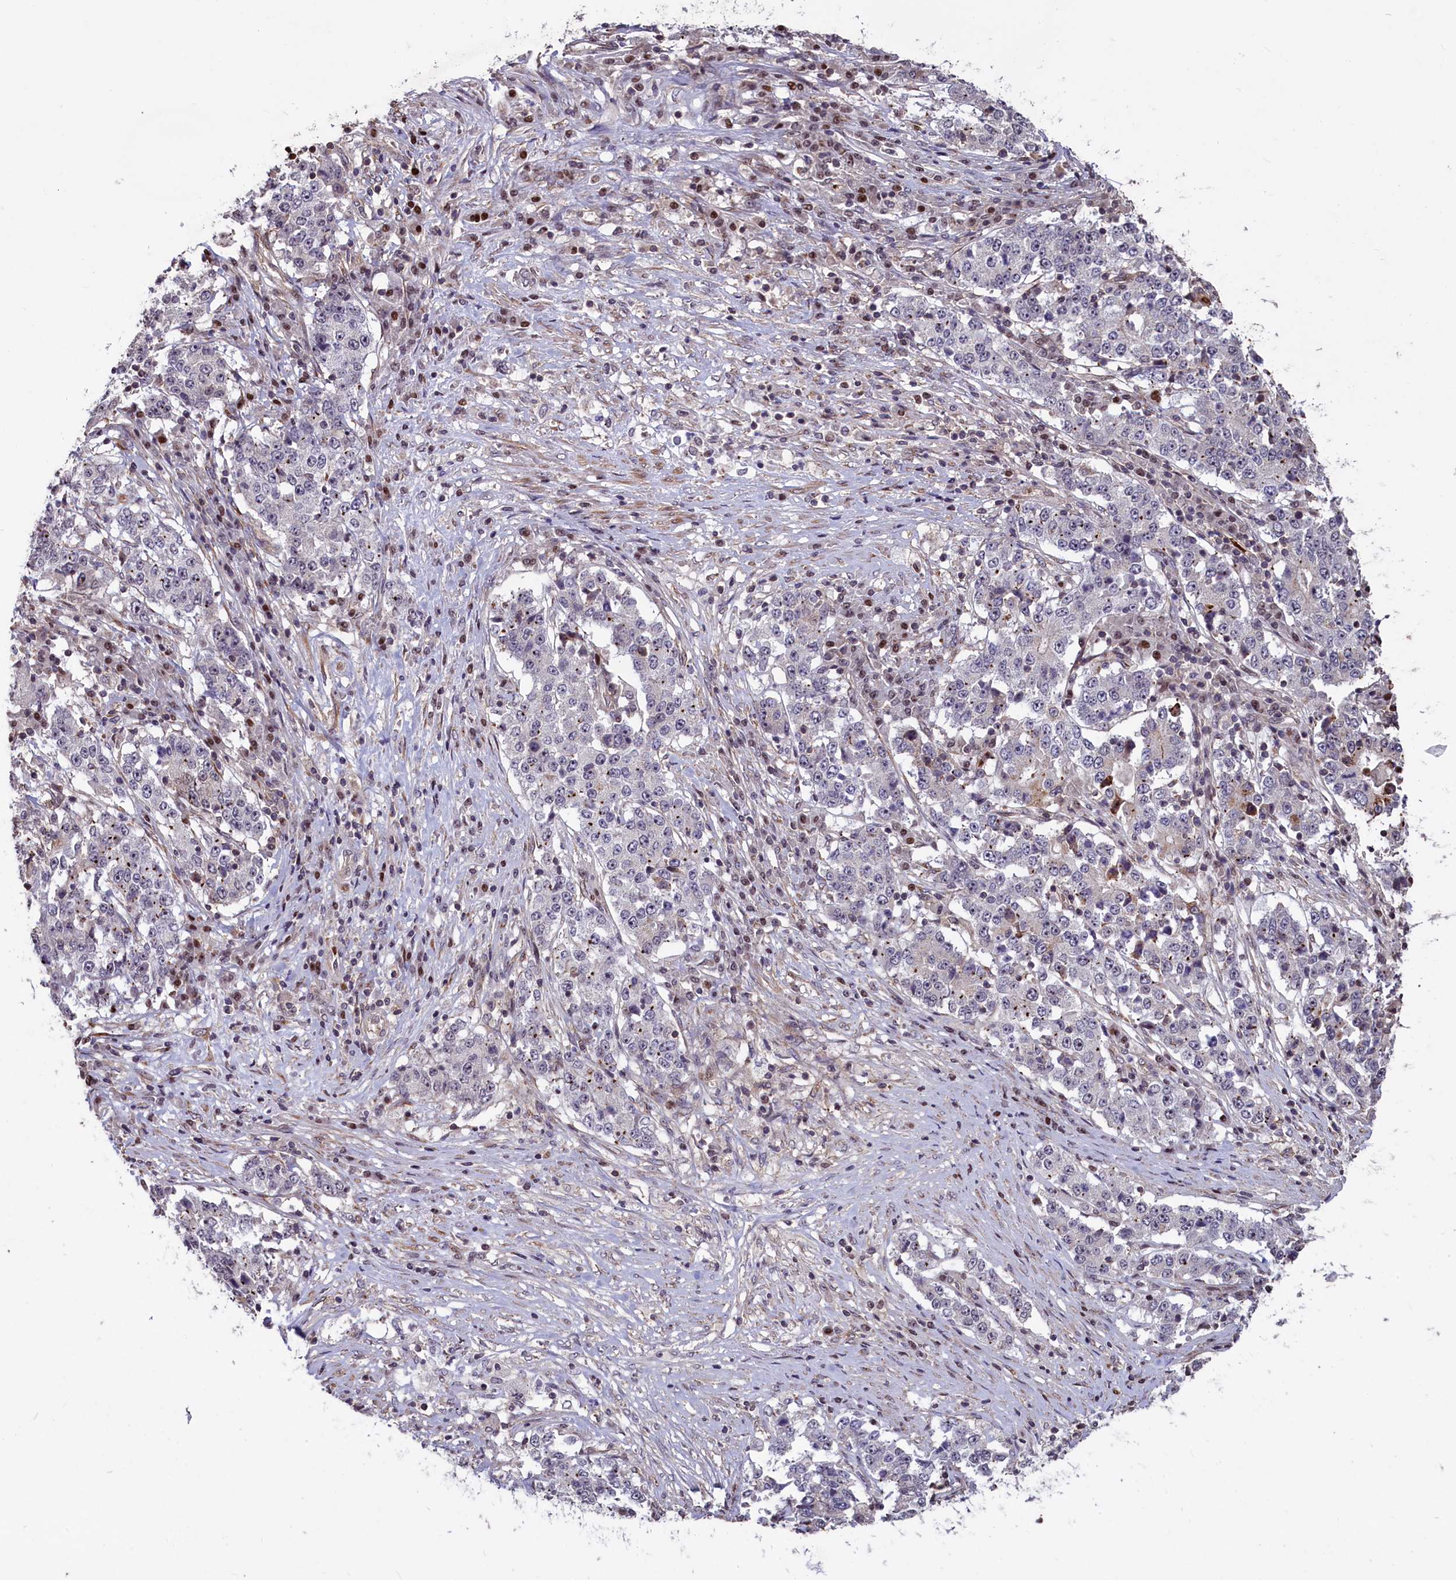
{"staining": {"intensity": "negative", "quantity": "none", "location": "none"}, "tissue": "stomach cancer", "cell_type": "Tumor cells", "image_type": "cancer", "snomed": [{"axis": "morphology", "description": "Adenocarcinoma, NOS"}, {"axis": "topography", "description": "Stomach"}], "caption": "Immunohistochemistry of human stomach cancer exhibits no positivity in tumor cells.", "gene": "SHFL", "patient": {"sex": "male", "age": 59}}